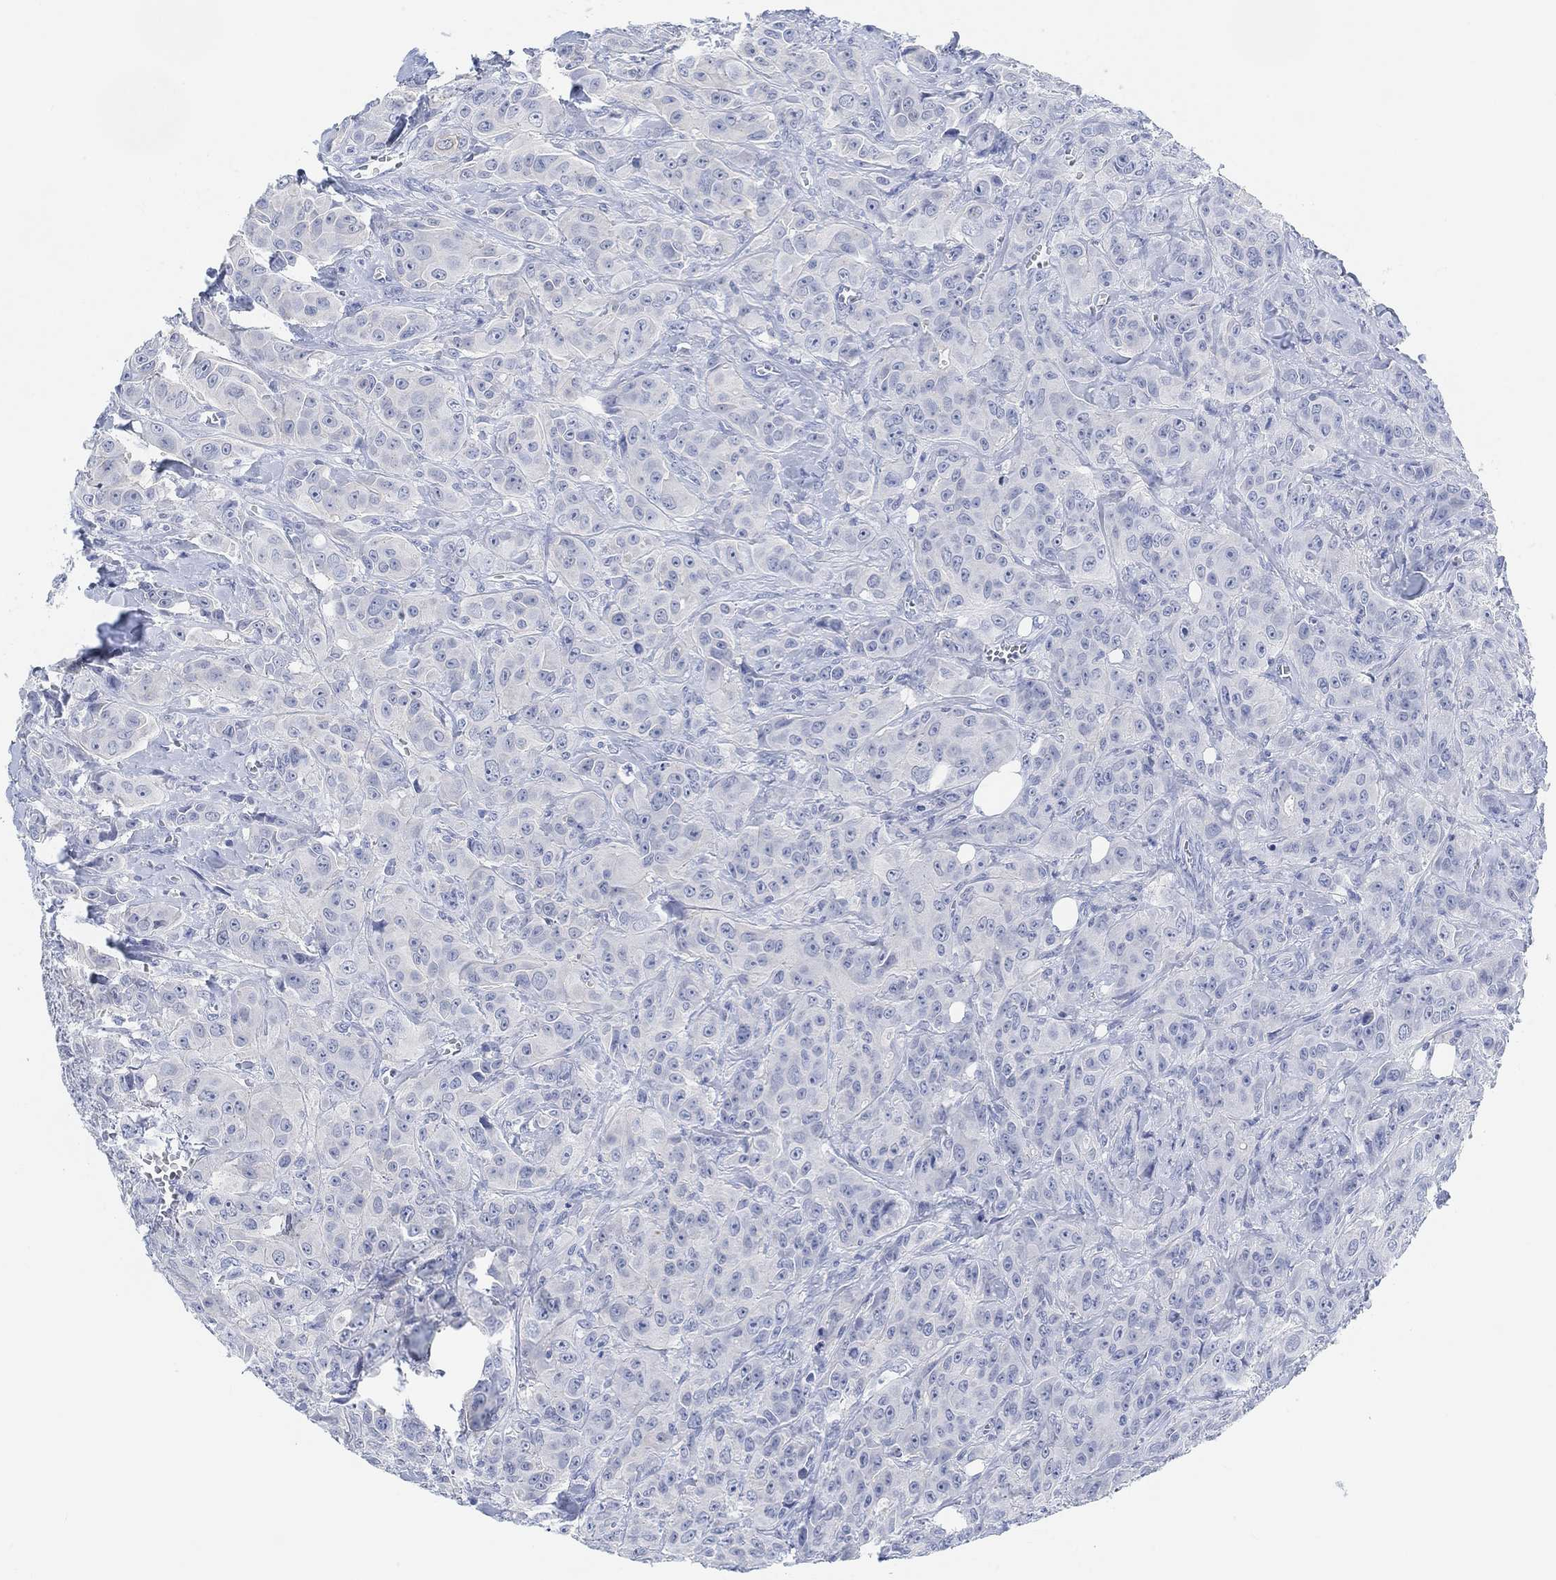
{"staining": {"intensity": "negative", "quantity": "none", "location": "none"}, "tissue": "breast cancer", "cell_type": "Tumor cells", "image_type": "cancer", "snomed": [{"axis": "morphology", "description": "Duct carcinoma"}, {"axis": "topography", "description": "Breast"}], "caption": "Image shows no significant protein expression in tumor cells of breast cancer. (IHC, brightfield microscopy, high magnification).", "gene": "ENO4", "patient": {"sex": "female", "age": 43}}